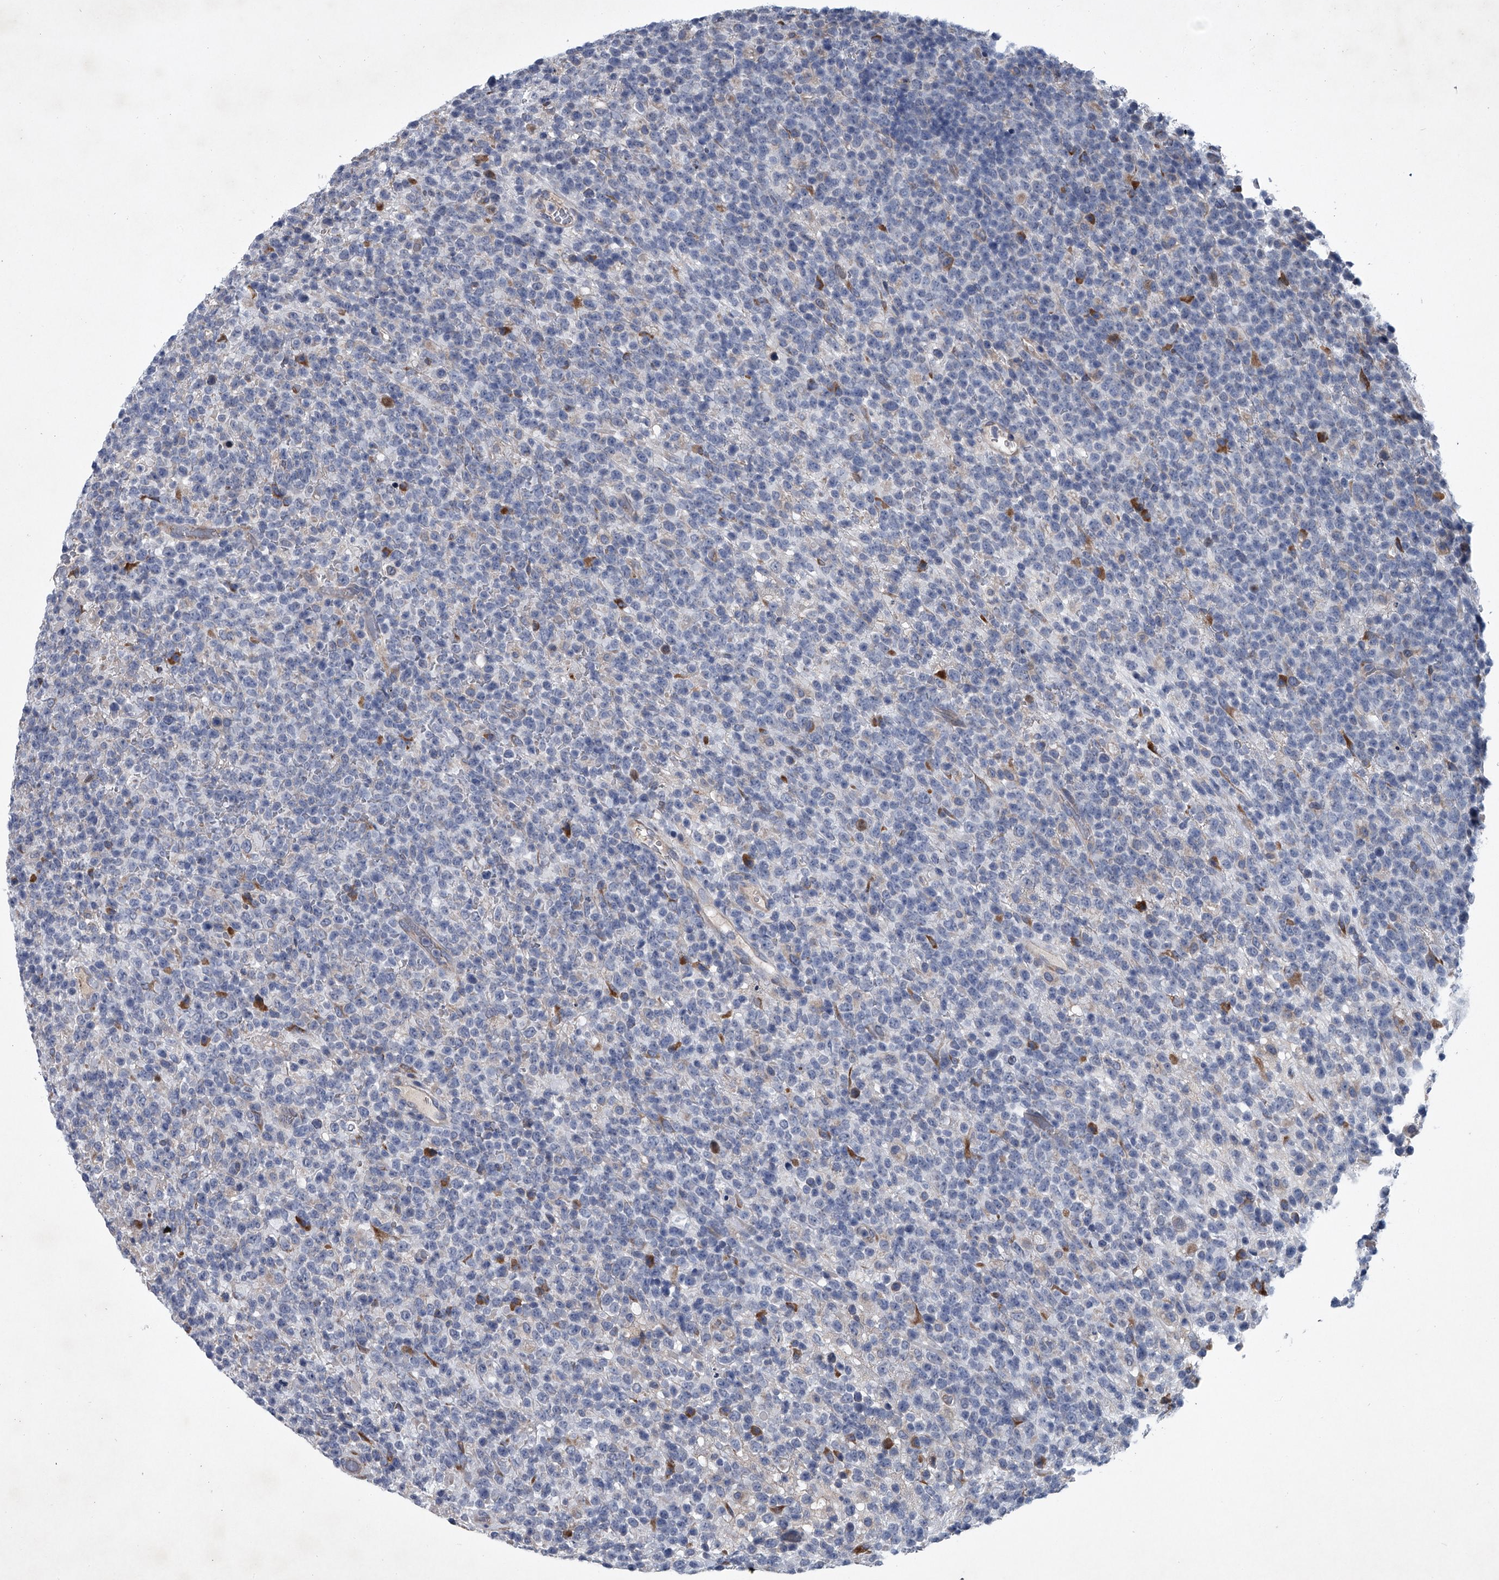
{"staining": {"intensity": "negative", "quantity": "none", "location": "none"}, "tissue": "lymphoma", "cell_type": "Tumor cells", "image_type": "cancer", "snomed": [{"axis": "morphology", "description": "Malignant lymphoma, non-Hodgkin's type, High grade"}, {"axis": "topography", "description": "Colon"}], "caption": "Protein analysis of lymphoma displays no significant staining in tumor cells. The staining was performed using DAB to visualize the protein expression in brown, while the nuclei were stained in blue with hematoxylin (Magnification: 20x).", "gene": "ABCG1", "patient": {"sex": "female", "age": 53}}